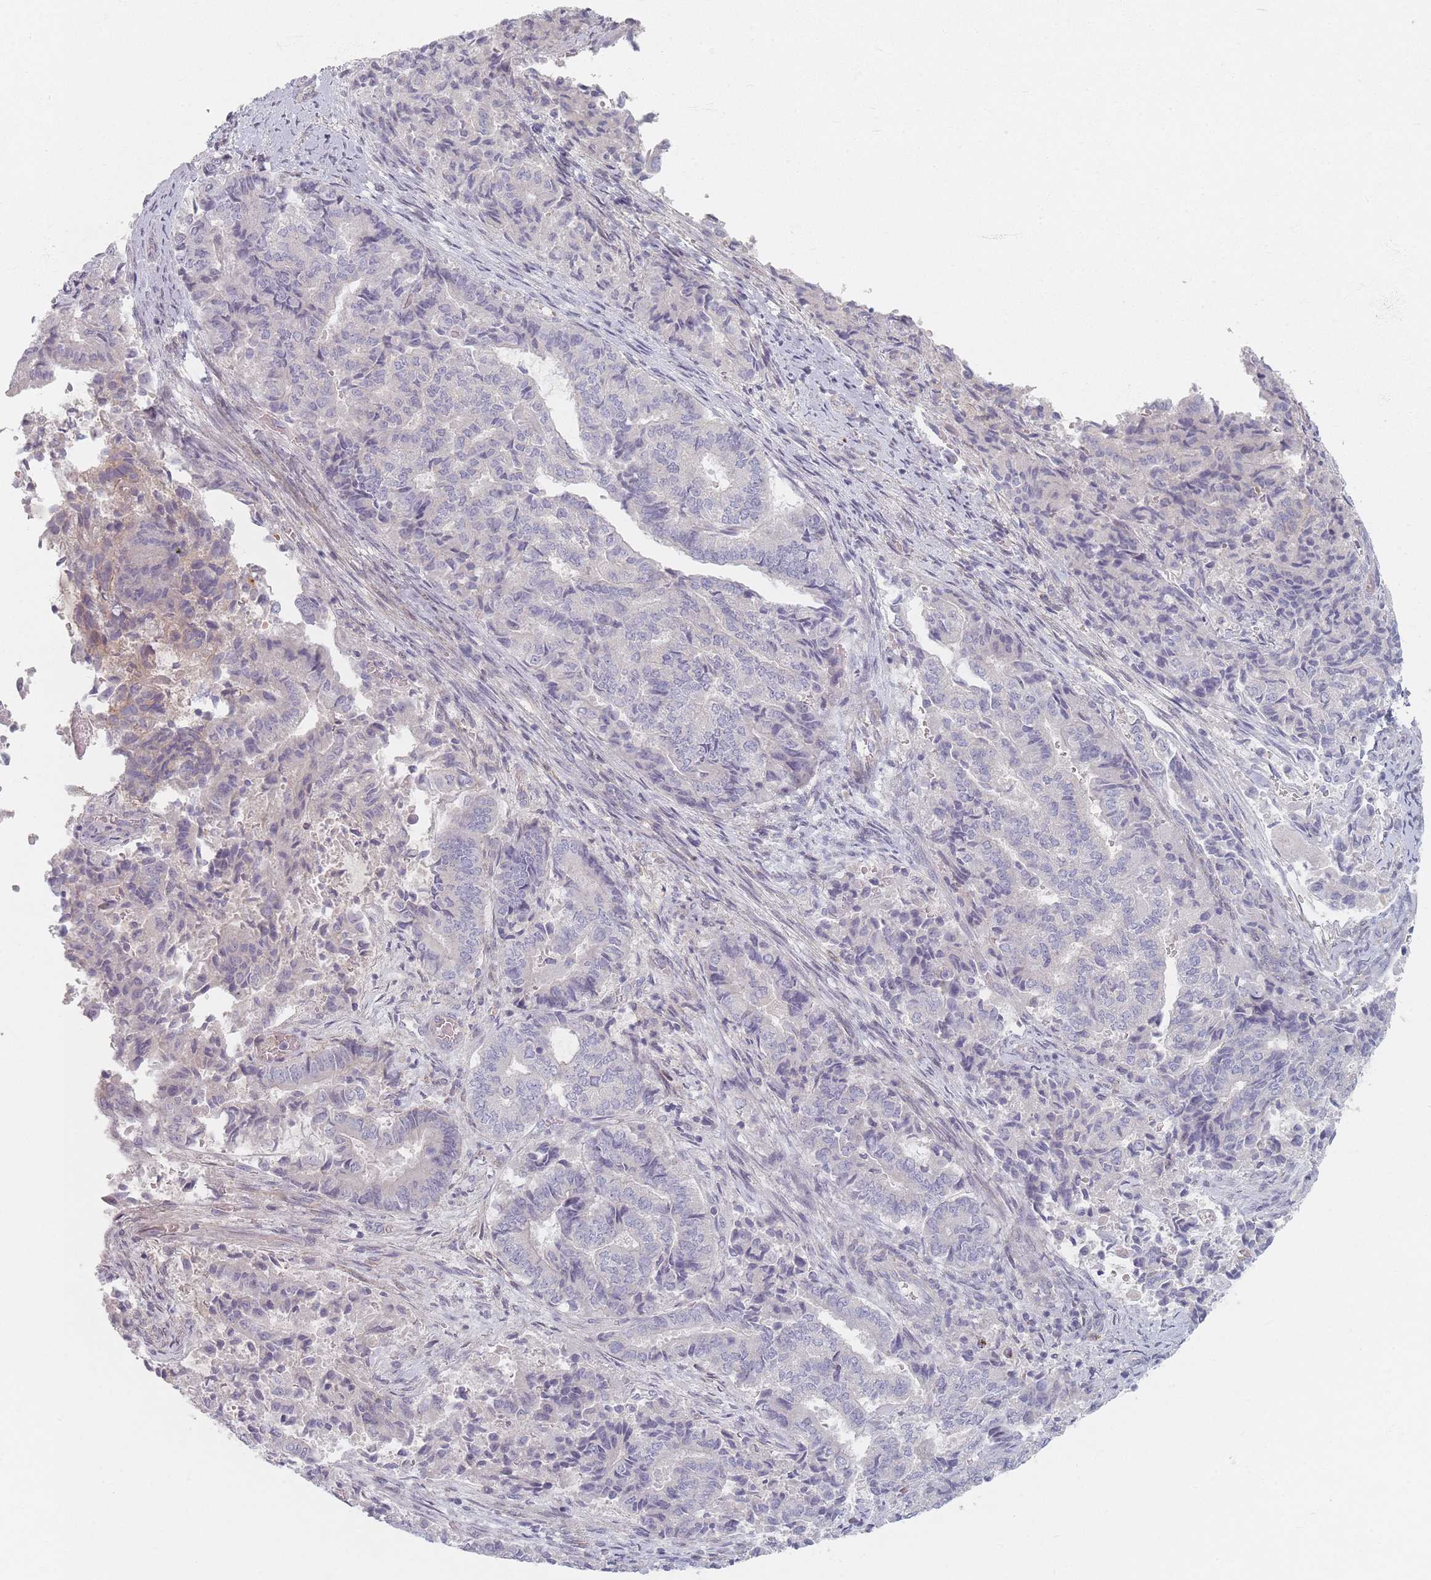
{"staining": {"intensity": "negative", "quantity": "none", "location": "none"}, "tissue": "endometrial cancer", "cell_type": "Tumor cells", "image_type": "cancer", "snomed": [{"axis": "morphology", "description": "Adenocarcinoma, NOS"}, {"axis": "topography", "description": "Endometrium"}], "caption": "Tumor cells are negative for brown protein staining in adenocarcinoma (endometrial).", "gene": "TMOD1", "patient": {"sex": "female", "age": 80}}